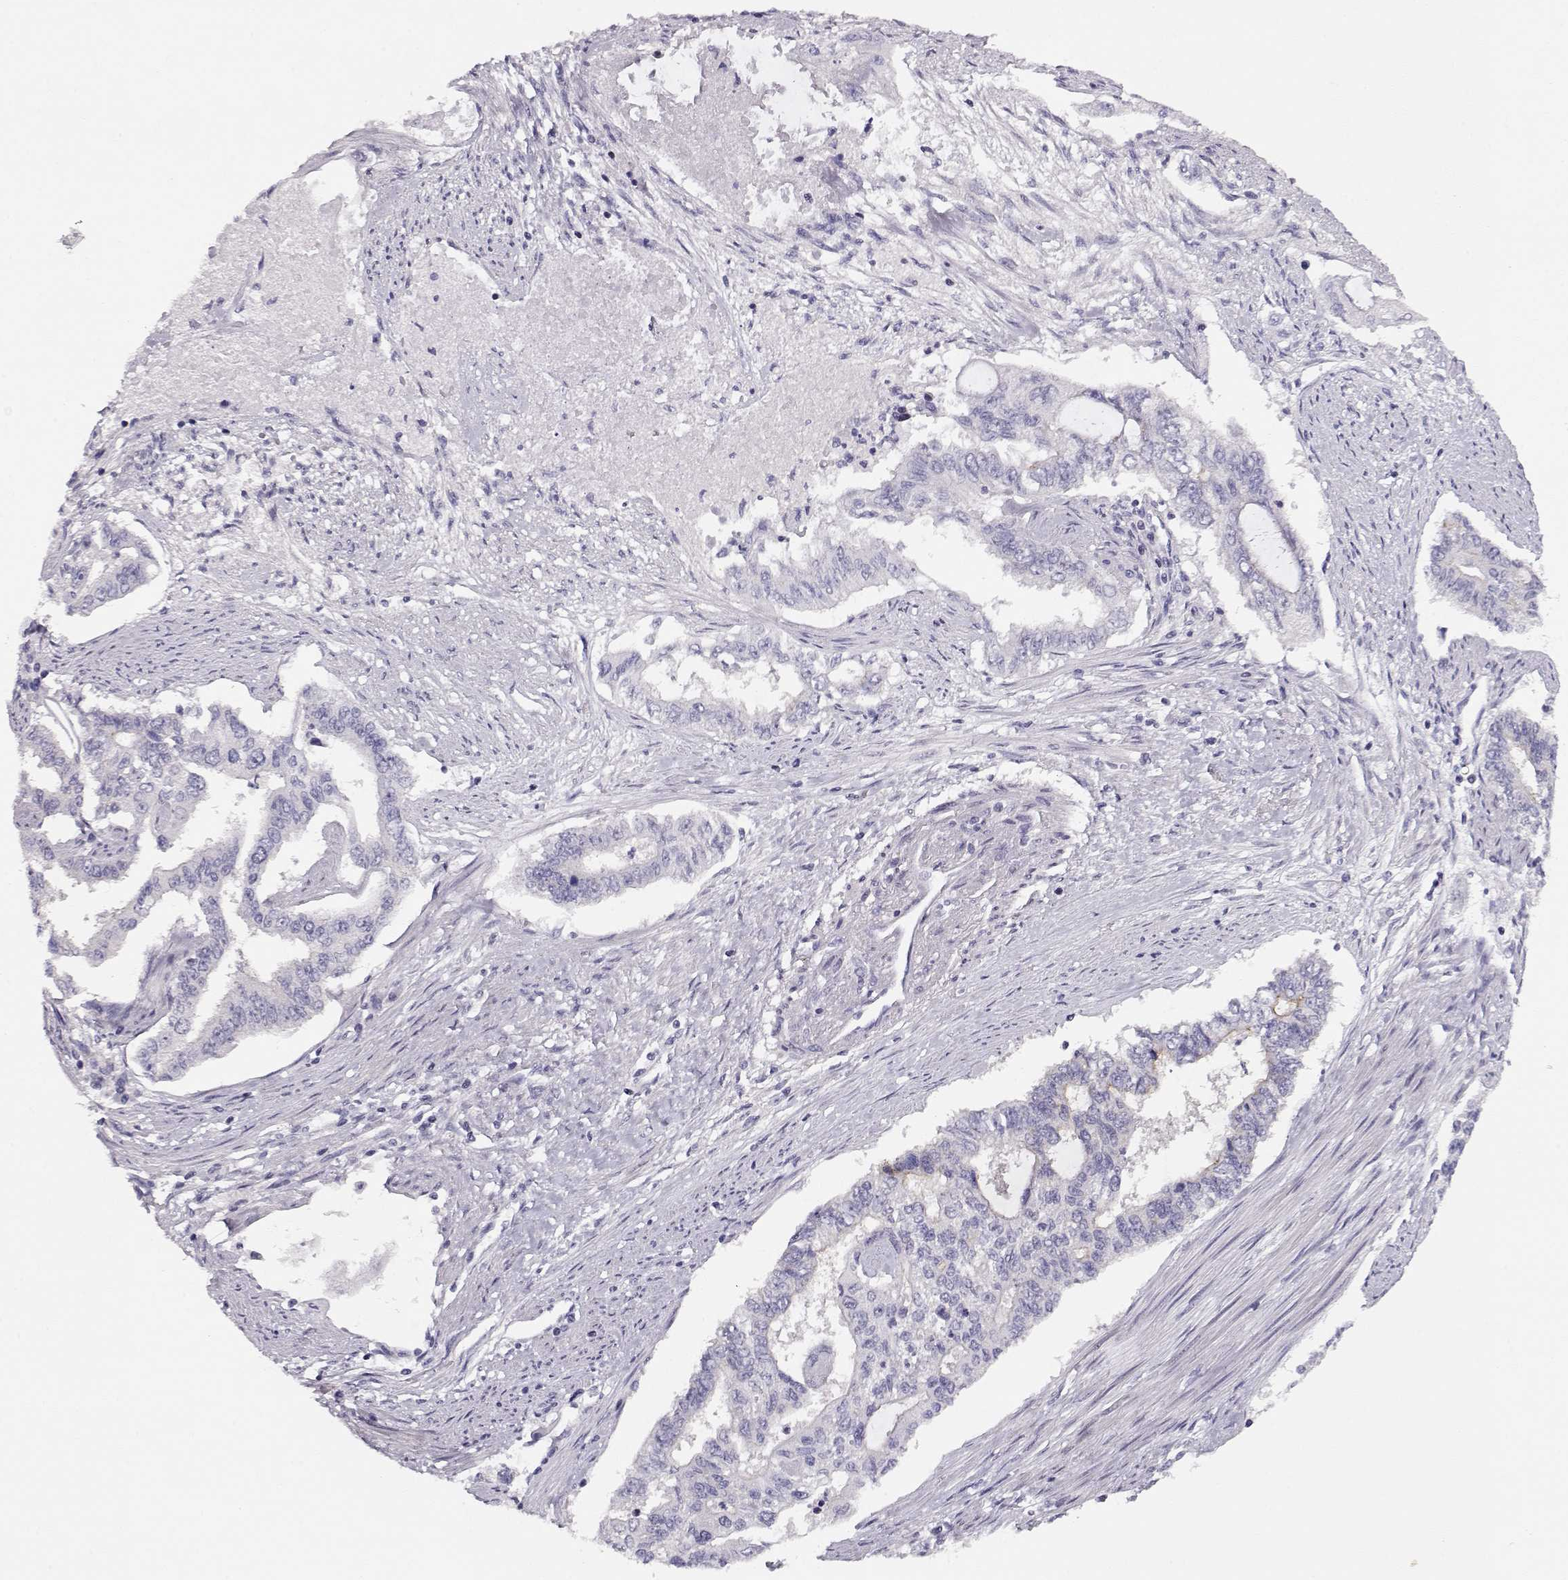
{"staining": {"intensity": "negative", "quantity": "none", "location": "none"}, "tissue": "endometrial cancer", "cell_type": "Tumor cells", "image_type": "cancer", "snomed": [{"axis": "morphology", "description": "Adenocarcinoma, NOS"}, {"axis": "topography", "description": "Uterus"}], "caption": "This is a image of immunohistochemistry (IHC) staining of endometrial cancer, which shows no staining in tumor cells.", "gene": "CRX", "patient": {"sex": "female", "age": 59}}